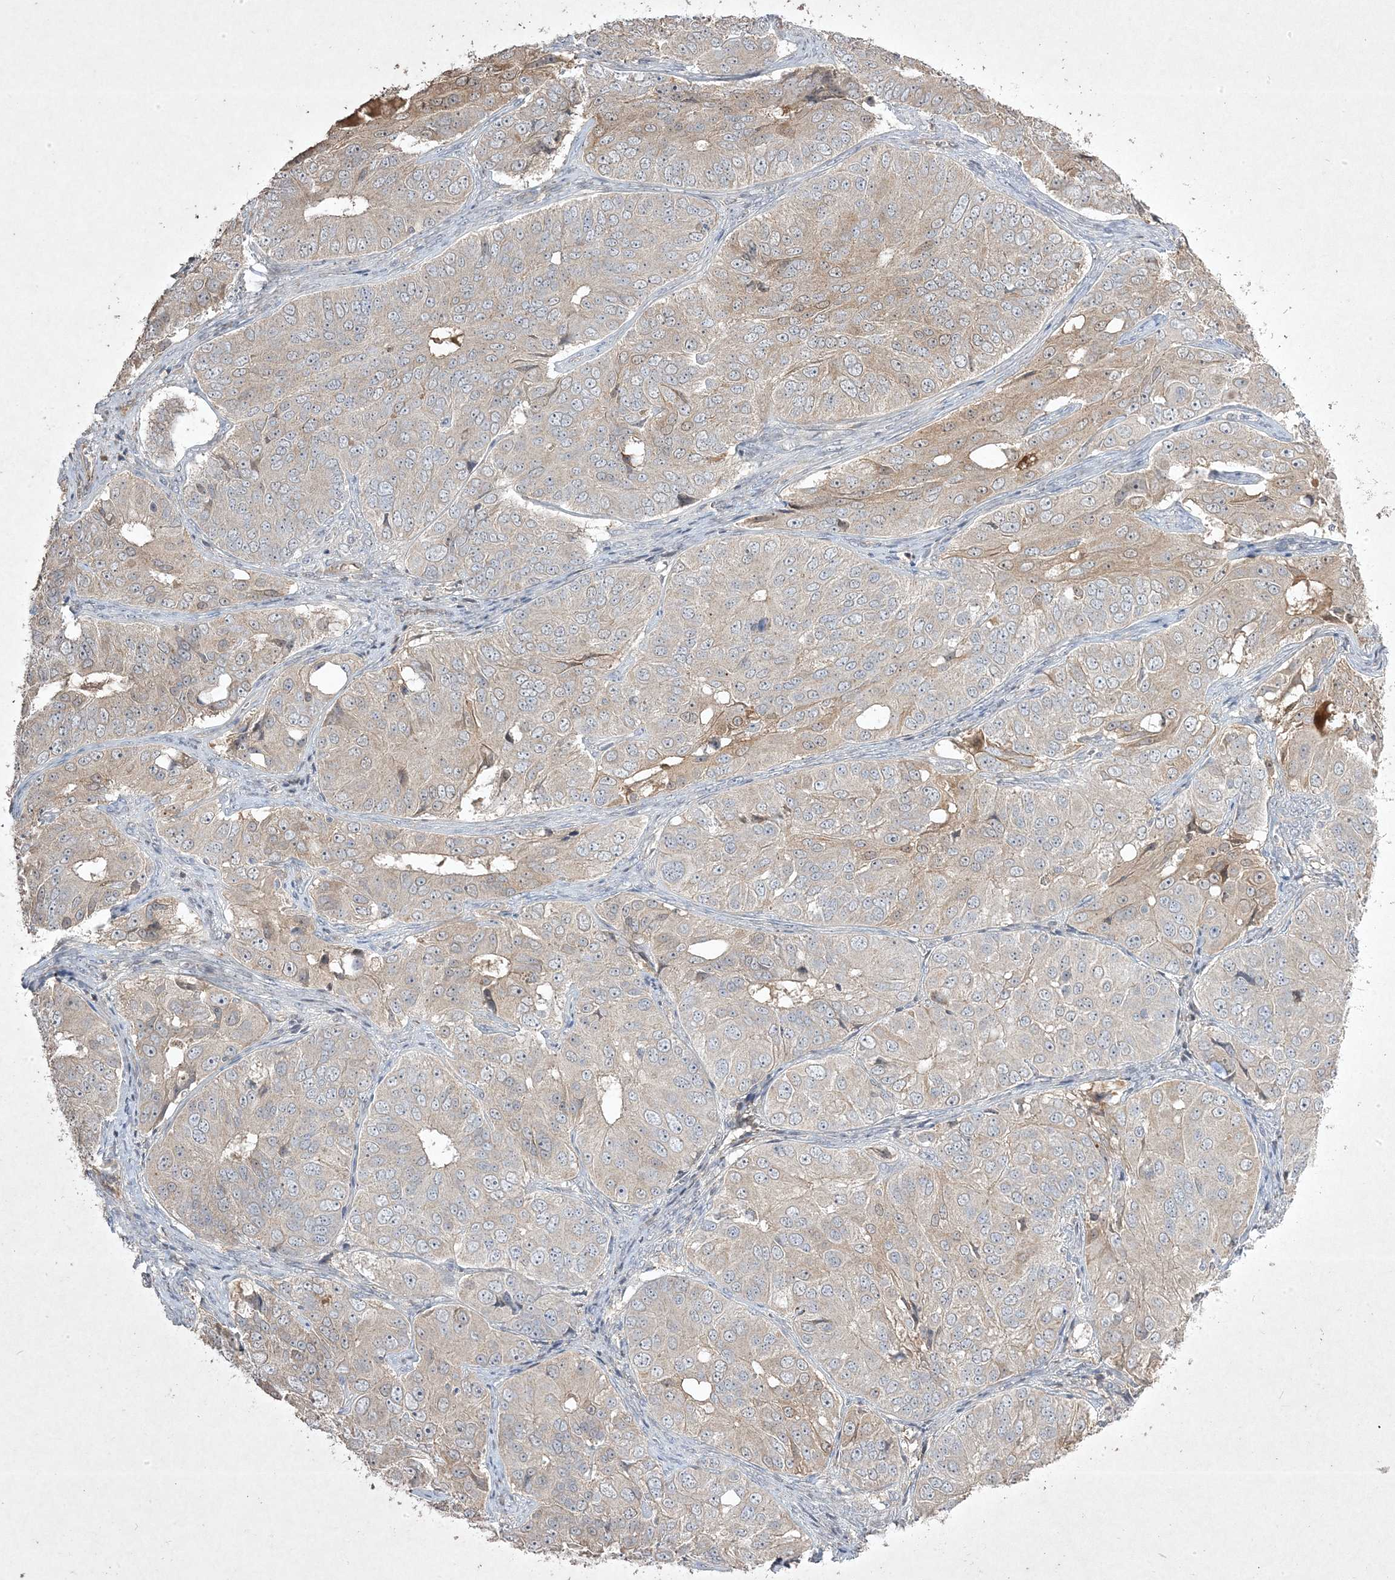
{"staining": {"intensity": "negative", "quantity": "none", "location": "none"}, "tissue": "ovarian cancer", "cell_type": "Tumor cells", "image_type": "cancer", "snomed": [{"axis": "morphology", "description": "Carcinoma, endometroid"}, {"axis": "topography", "description": "Ovary"}], "caption": "Immunohistochemical staining of endometroid carcinoma (ovarian) displays no significant positivity in tumor cells. (Brightfield microscopy of DAB IHC at high magnification).", "gene": "RGL4", "patient": {"sex": "female", "age": 51}}